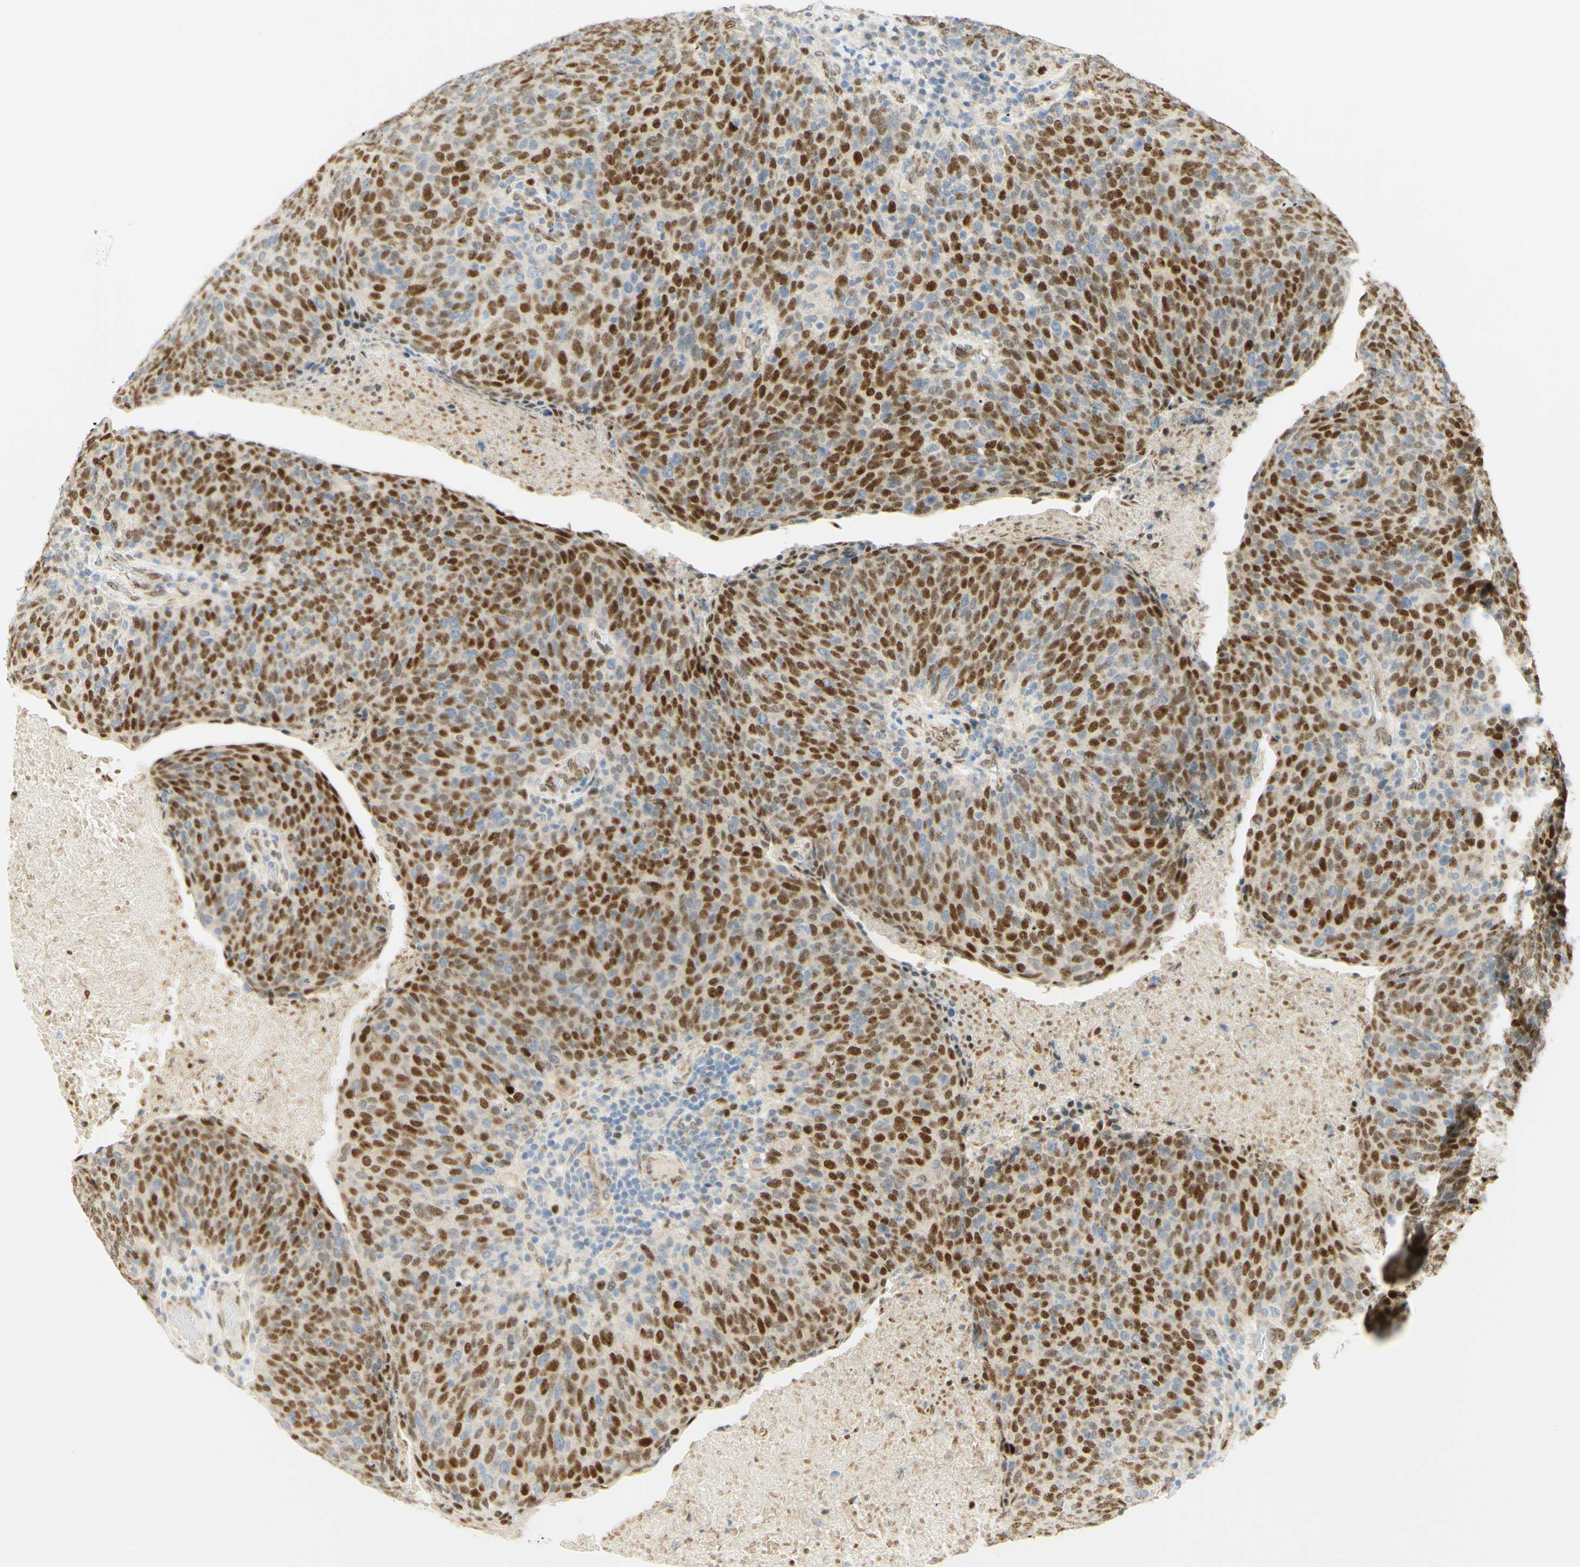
{"staining": {"intensity": "strong", "quantity": "25%-75%", "location": "nuclear"}, "tissue": "head and neck cancer", "cell_type": "Tumor cells", "image_type": "cancer", "snomed": [{"axis": "morphology", "description": "Squamous cell carcinoma, NOS"}, {"axis": "morphology", "description": "Squamous cell carcinoma, metastatic, NOS"}, {"axis": "topography", "description": "Lymph node"}, {"axis": "topography", "description": "Head-Neck"}], "caption": "Immunohistochemistry (IHC) staining of head and neck cancer, which displays high levels of strong nuclear positivity in about 25%-75% of tumor cells indicating strong nuclear protein staining. The staining was performed using DAB (brown) for protein detection and nuclei were counterstained in hematoxylin (blue).", "gene": "E2F1", "patient": {"sex": "male", "age": 62}}